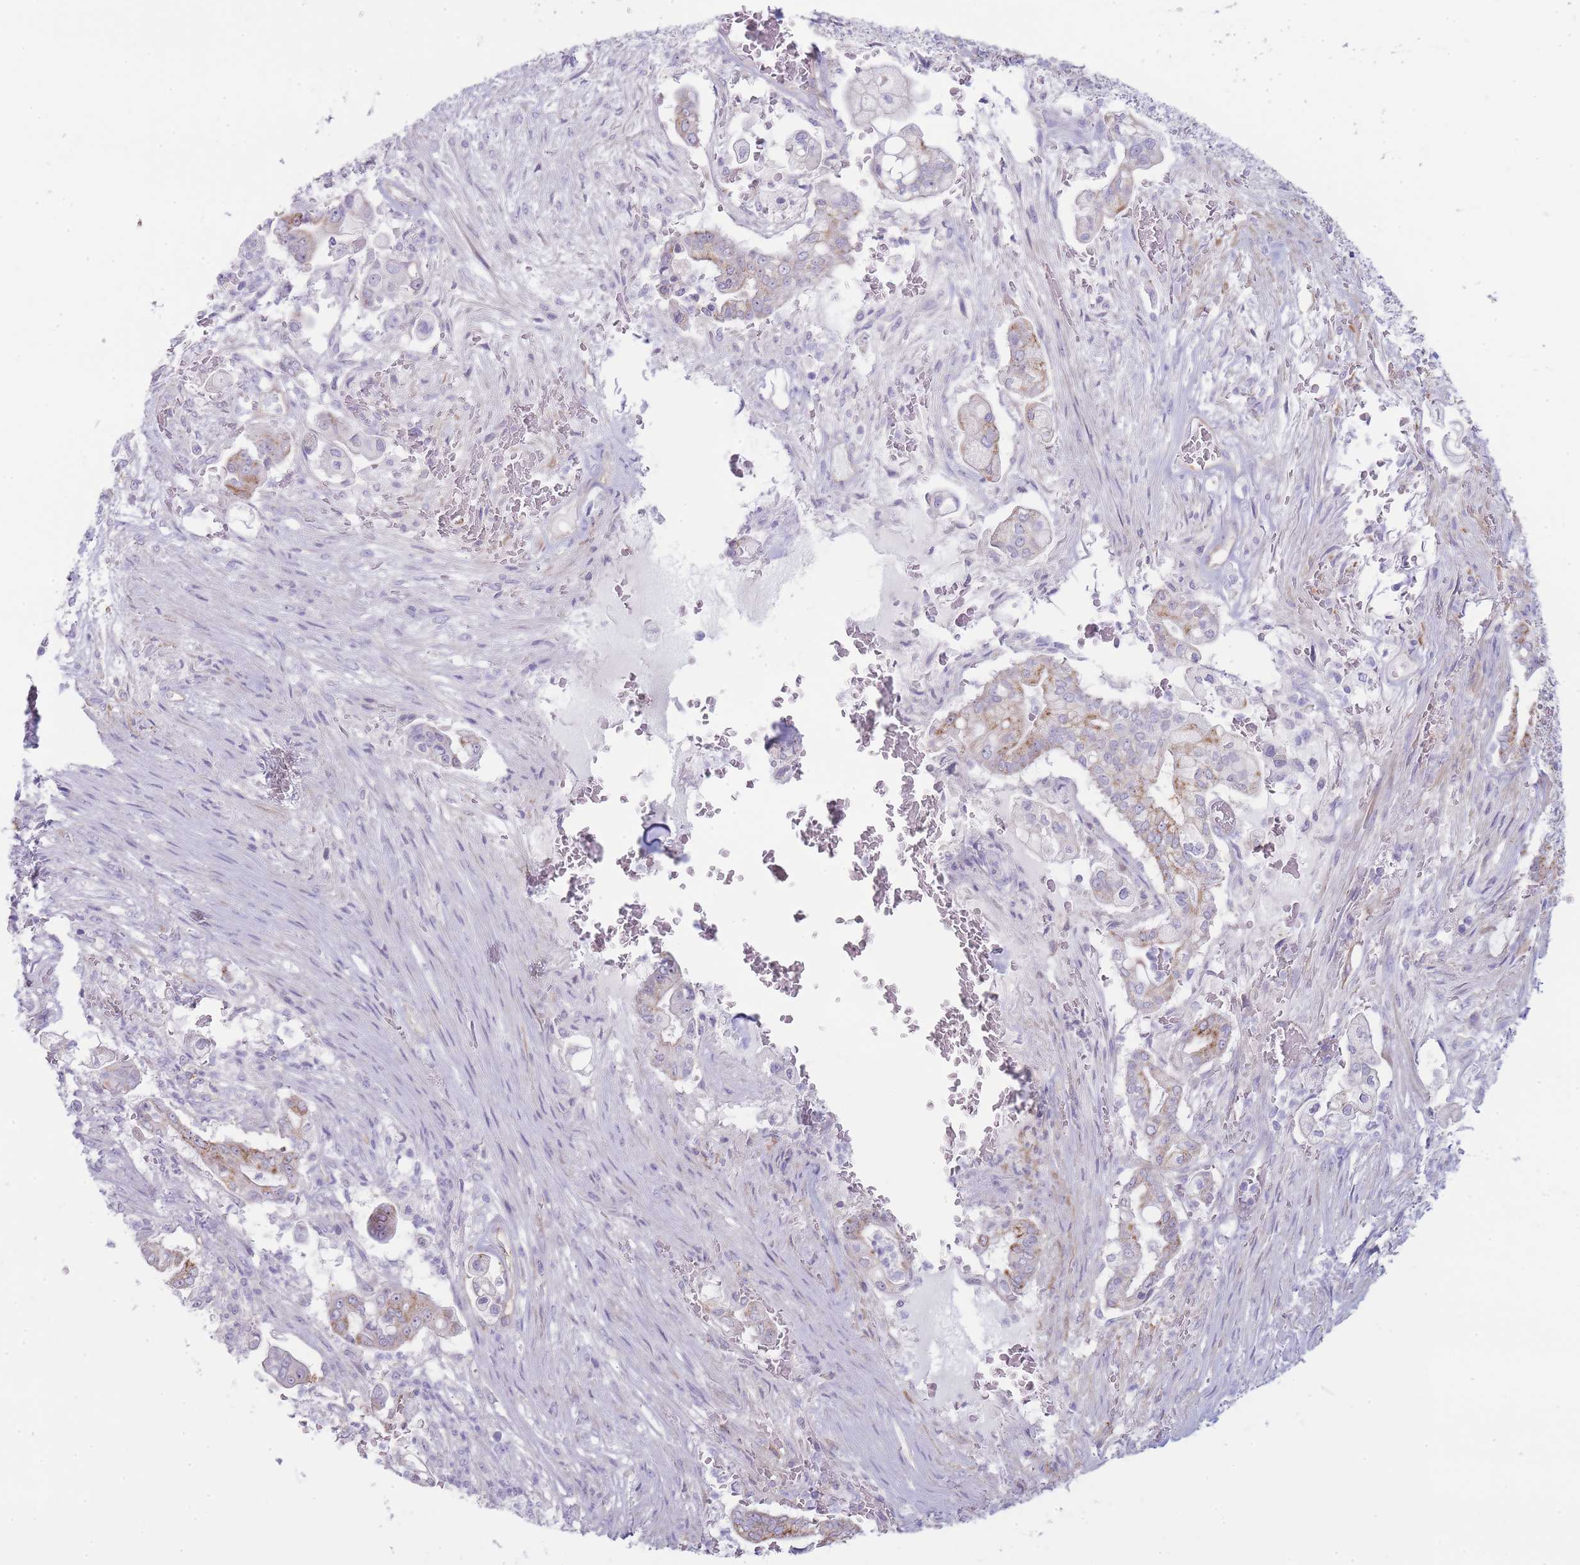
{"staining": {"intensity": "moderate", "quantity": "<25%", "location": "cytoplasmic/membranous"}, "tissue": "pancreatic cancer", "cell_type": "Tumor cells", "image_type": "cancer", "snomed": [{"axis": "morphology", "description": "Adenocarcinoma, NOS"}, {"axis": "topography", "description": "Pancreas"}], "caption": "Immunohistochemistry (IHC) (DAB) staining of human pancreatic cancer demonstrates moderate cytoplasmic/membranous protein staining in about <25% of tumor cells.", "gene": "UTP14A", "patient": {"sex": "female", "age": 69}}